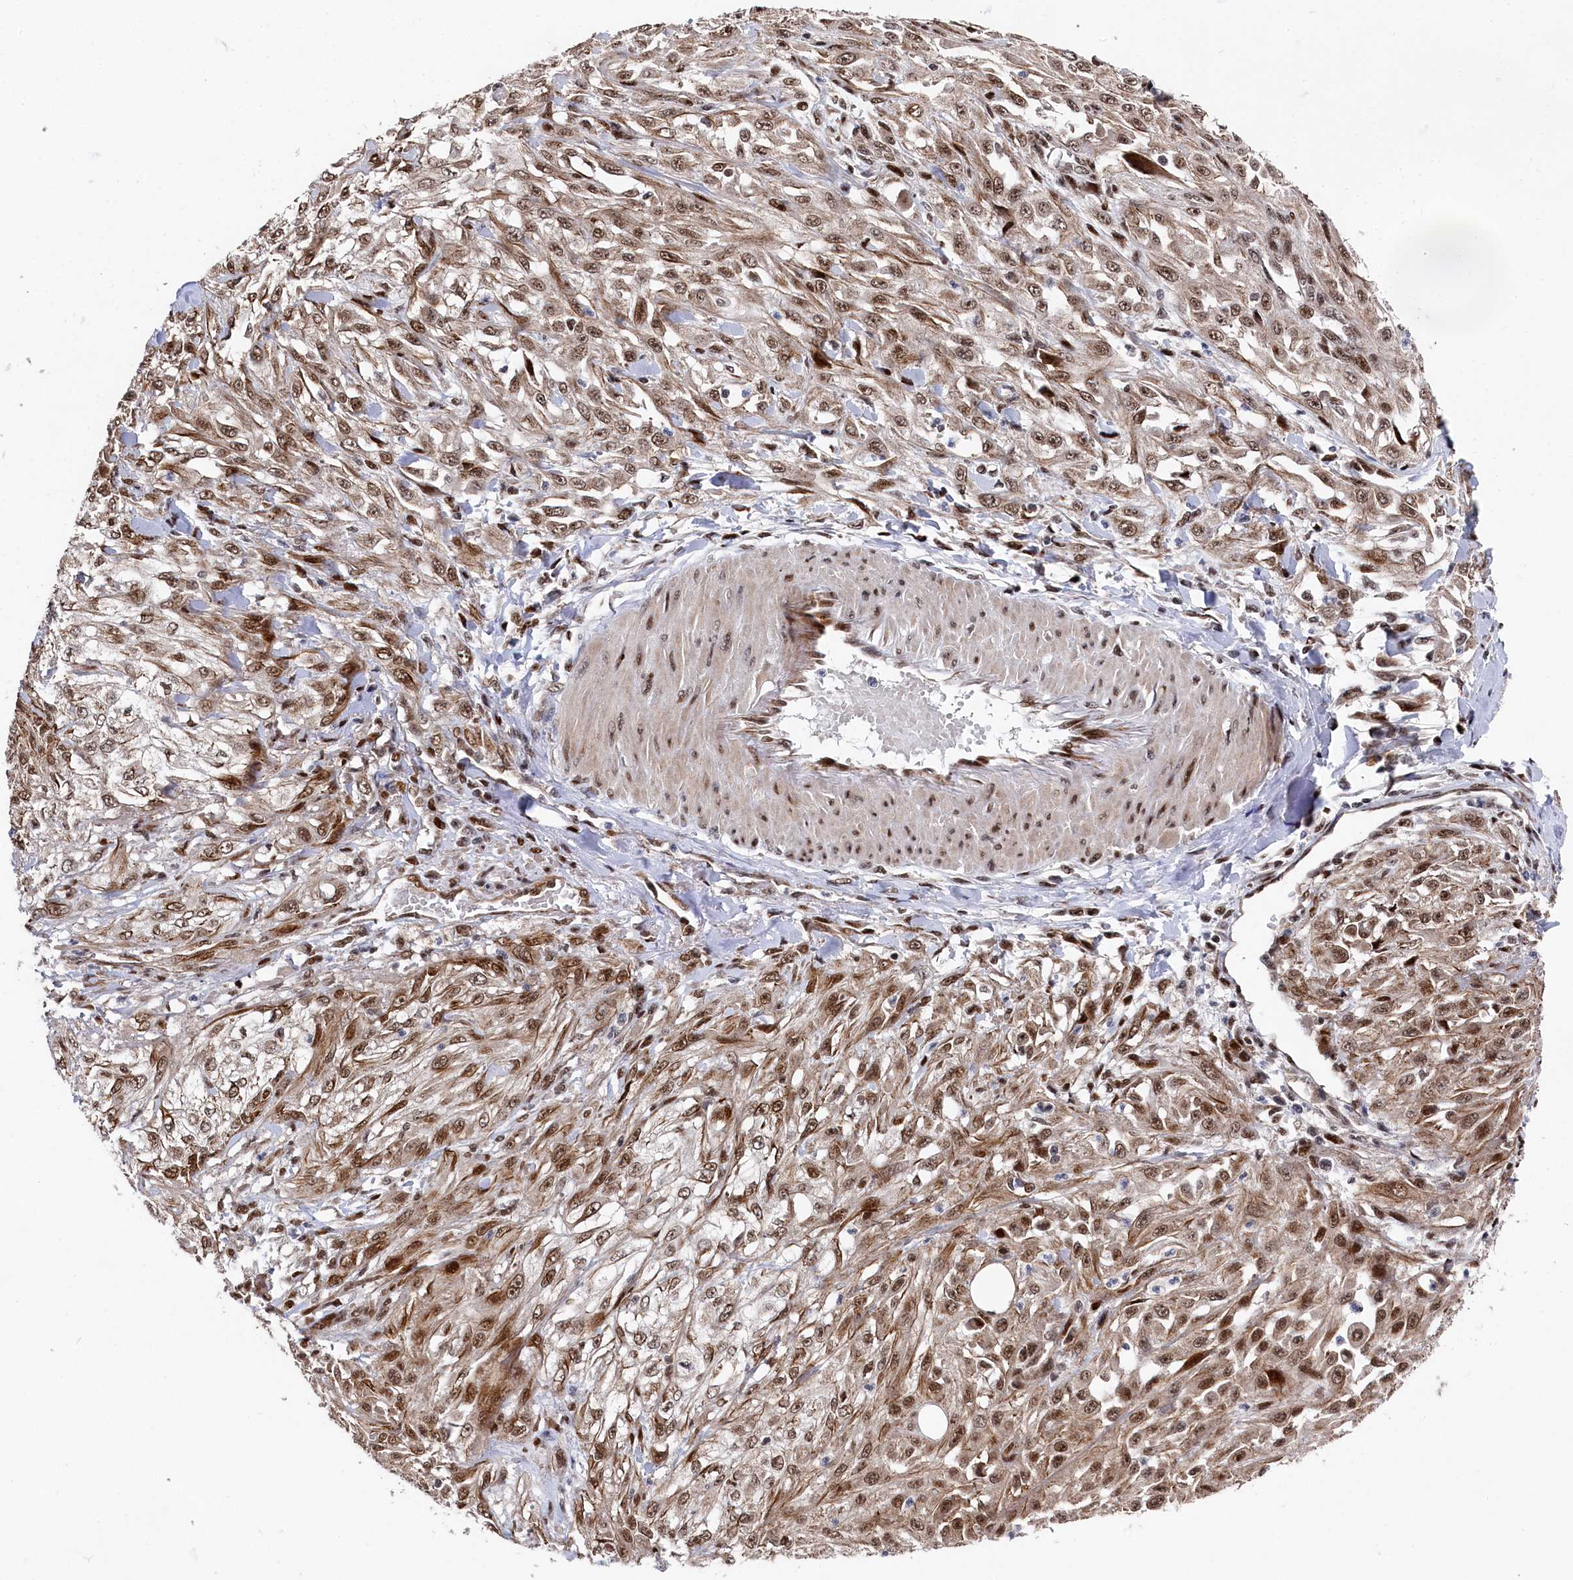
{"staining": {"intensity": "moderate", "quantity": ">75%", "location": "cytoplasmic/membranous,nuclear"}, "tissue": "skin cancer", "cell_type": "Tumor cells", "image_type": "cancer", "snomed": [{"axis": "morphology", "description": "Squamous cell carcinoma, NOS"}, {"axis": "morphology", "description": "Squamous cell carcinoma, metastatic, NOS"}, {"axis": "topography", "description": "Skin"}, {"axis": "topography", "description": "Lymph node"}], "caption": "A medium amount of moderate cytoplasmic/membranous and nuclear positivity is seen in approximately >75% of tumor cells in skin cancer tissue. Using DAB (brown) and hematoxylin (blue) stains, captured at high magnification using brightfield microscopy.", "gene": "BUB3", "patient": {"sex": "male", "age": 75}}